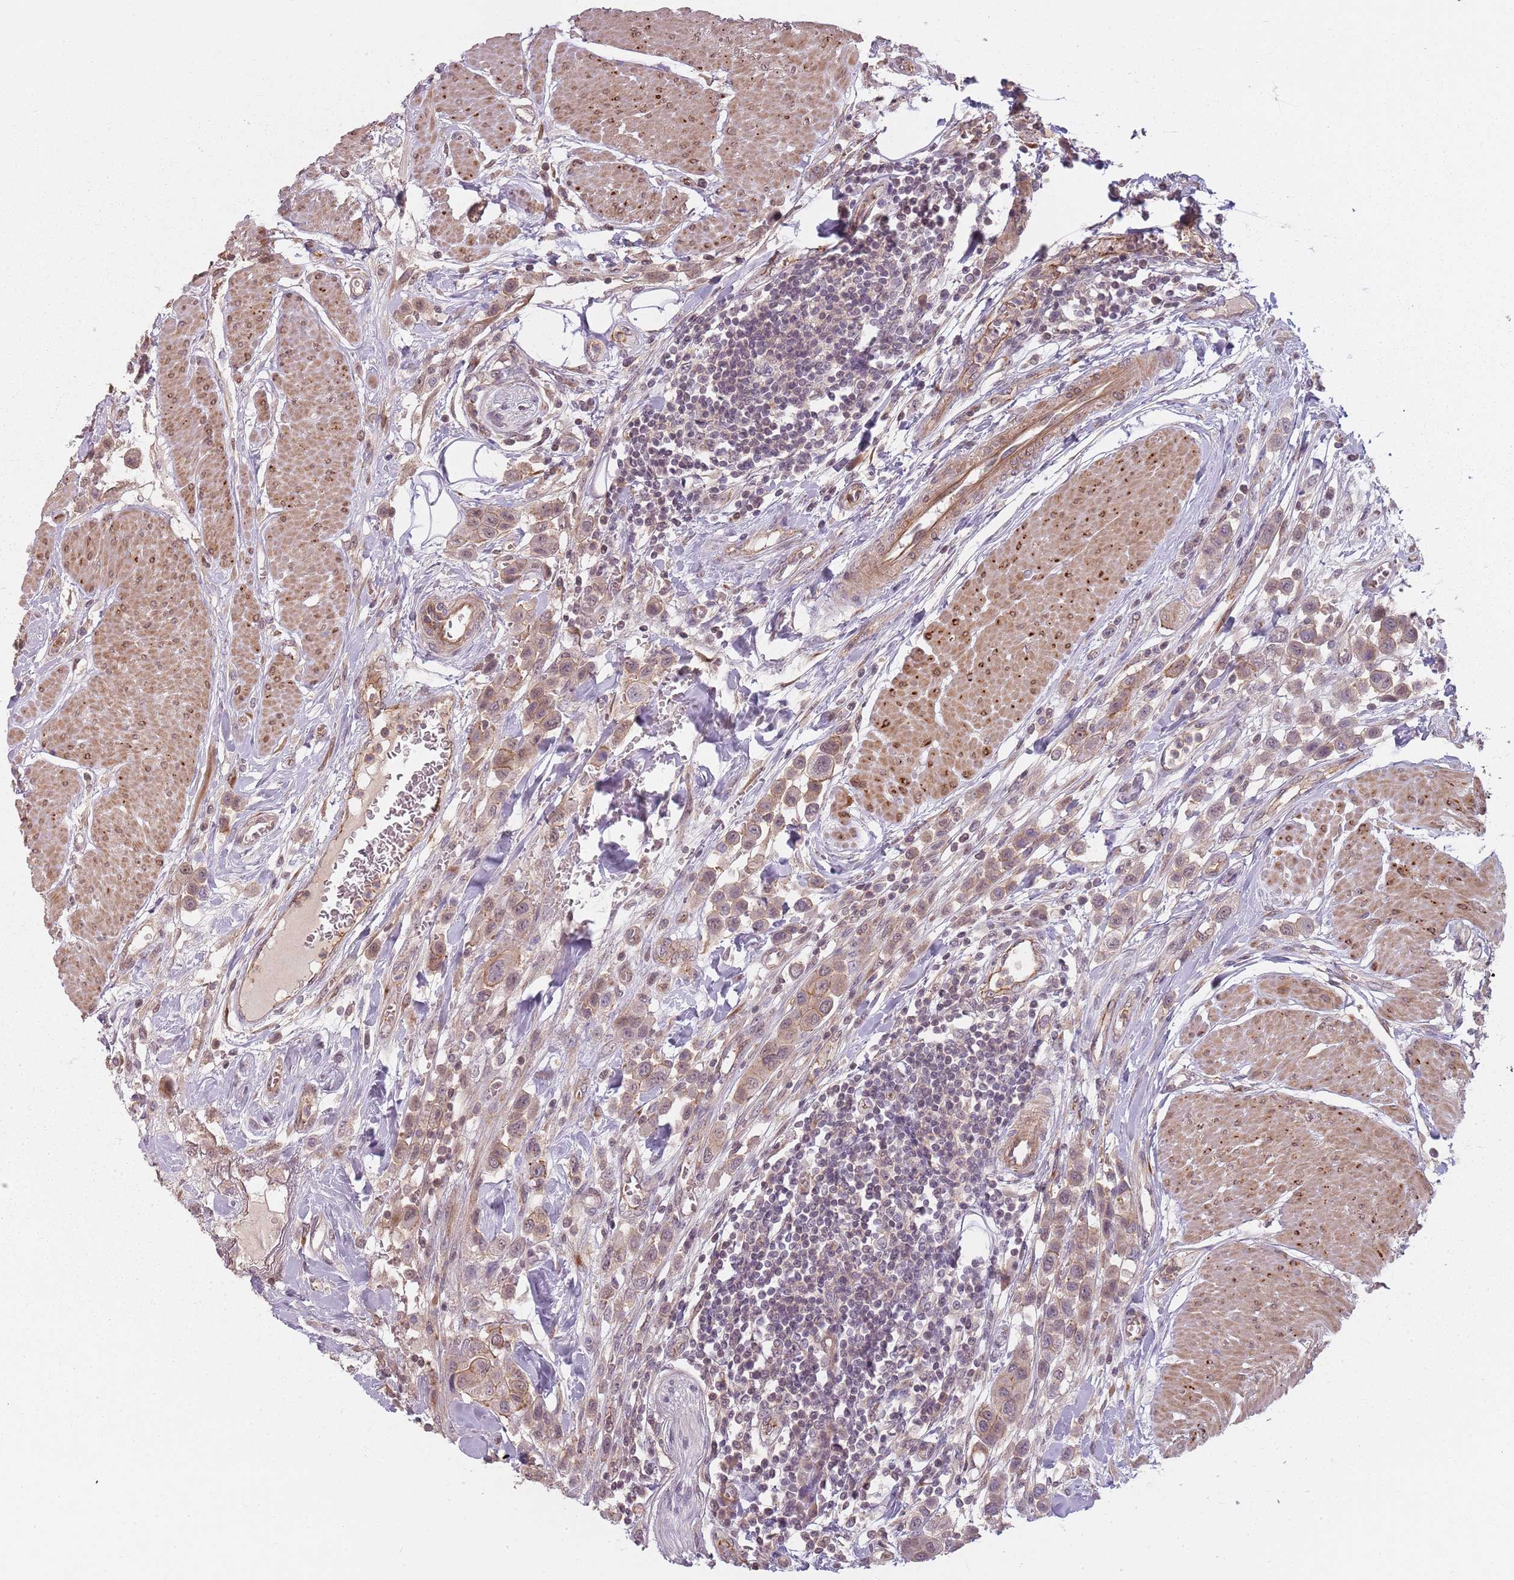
{"staining": {"intensity": "weak", "quantity": "25%-75%", "location": "cytoplasmic/membranous"}, "tissue": "urothelial cancer", "cell_type": "Tumor cells", "image_type": "cancer", "snomed": [{"axis": "morphology", "description": "Urothelial carcinoma, High grade"}, {"axis": "topography", "description": "Urinary bladder"}], "caption": "IHC of urothelial cancer shows low levels of weak cytoplasmic/membranous expression in approximately 25%-75% of tumor cells.", "gene": "PPP1R14C", "patient": {"sex": "male", "age": 50}}